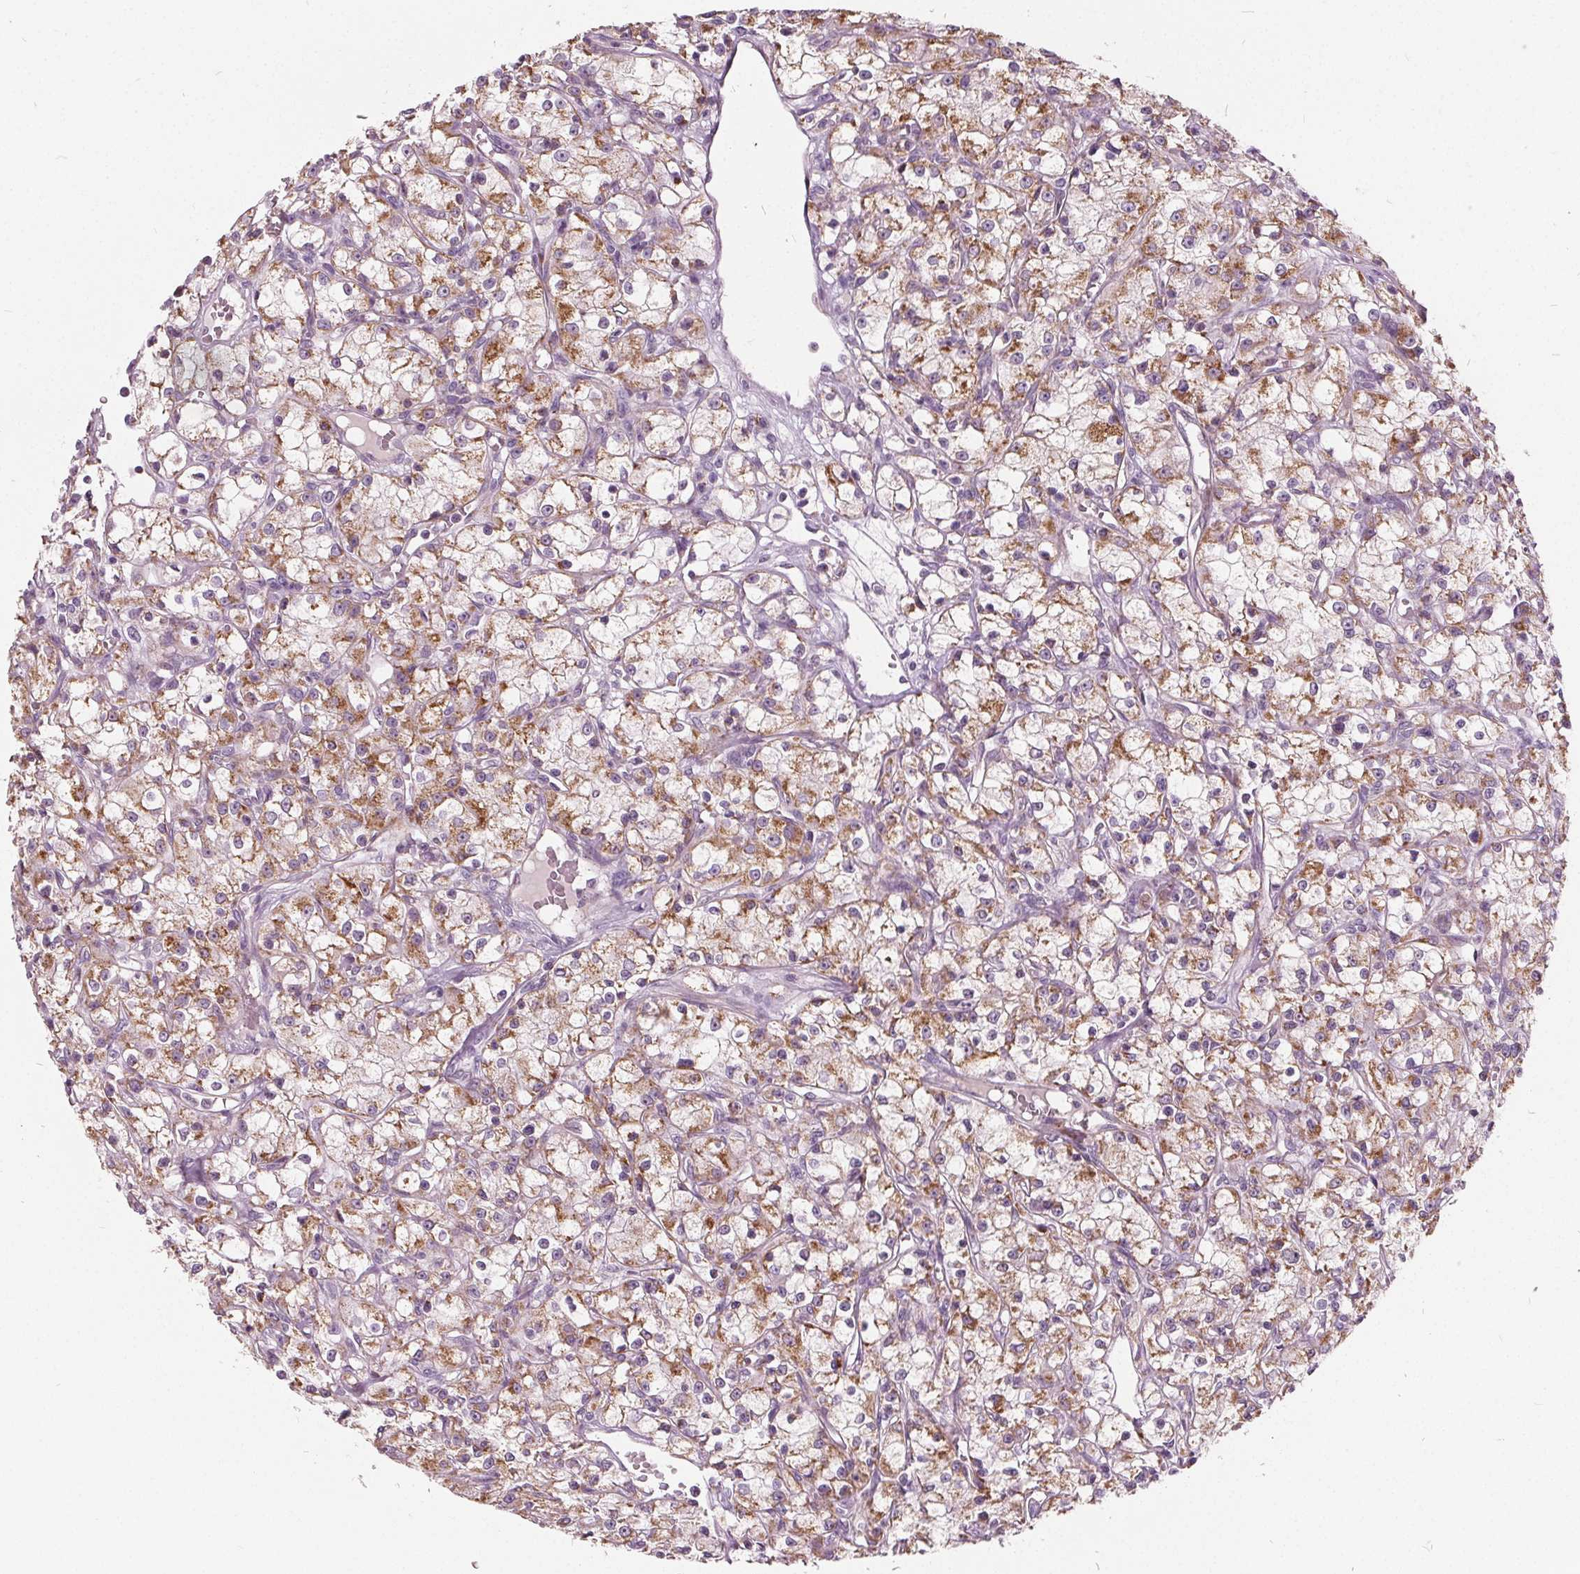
{"staining": {"intensity": "moderate", "quantity": ">75%", "location": "cytoplasmic/membranous"}, "tissue": "renal cancer", "cell_type": "Tumor cells", "image_type": "cancer", "snomed": [{"axis": "morphology", "description": "Adenocarcinoma, NOS"}, {"axis": "topography", "description": "Kidney"}], "caption": "Tumor cells exhibit moderate cytoplasmic/membranous staining in approximately >75% of cells in renal cancer (adenocarcinoma). Using DAB (3,3'-diaminobenzidine) (brown) and hematoxylin (blue) stains, captured at high magnification using brightfield microscopy.", "gene": "ECI2", "patient": {"sex": "female", "age": 59}}